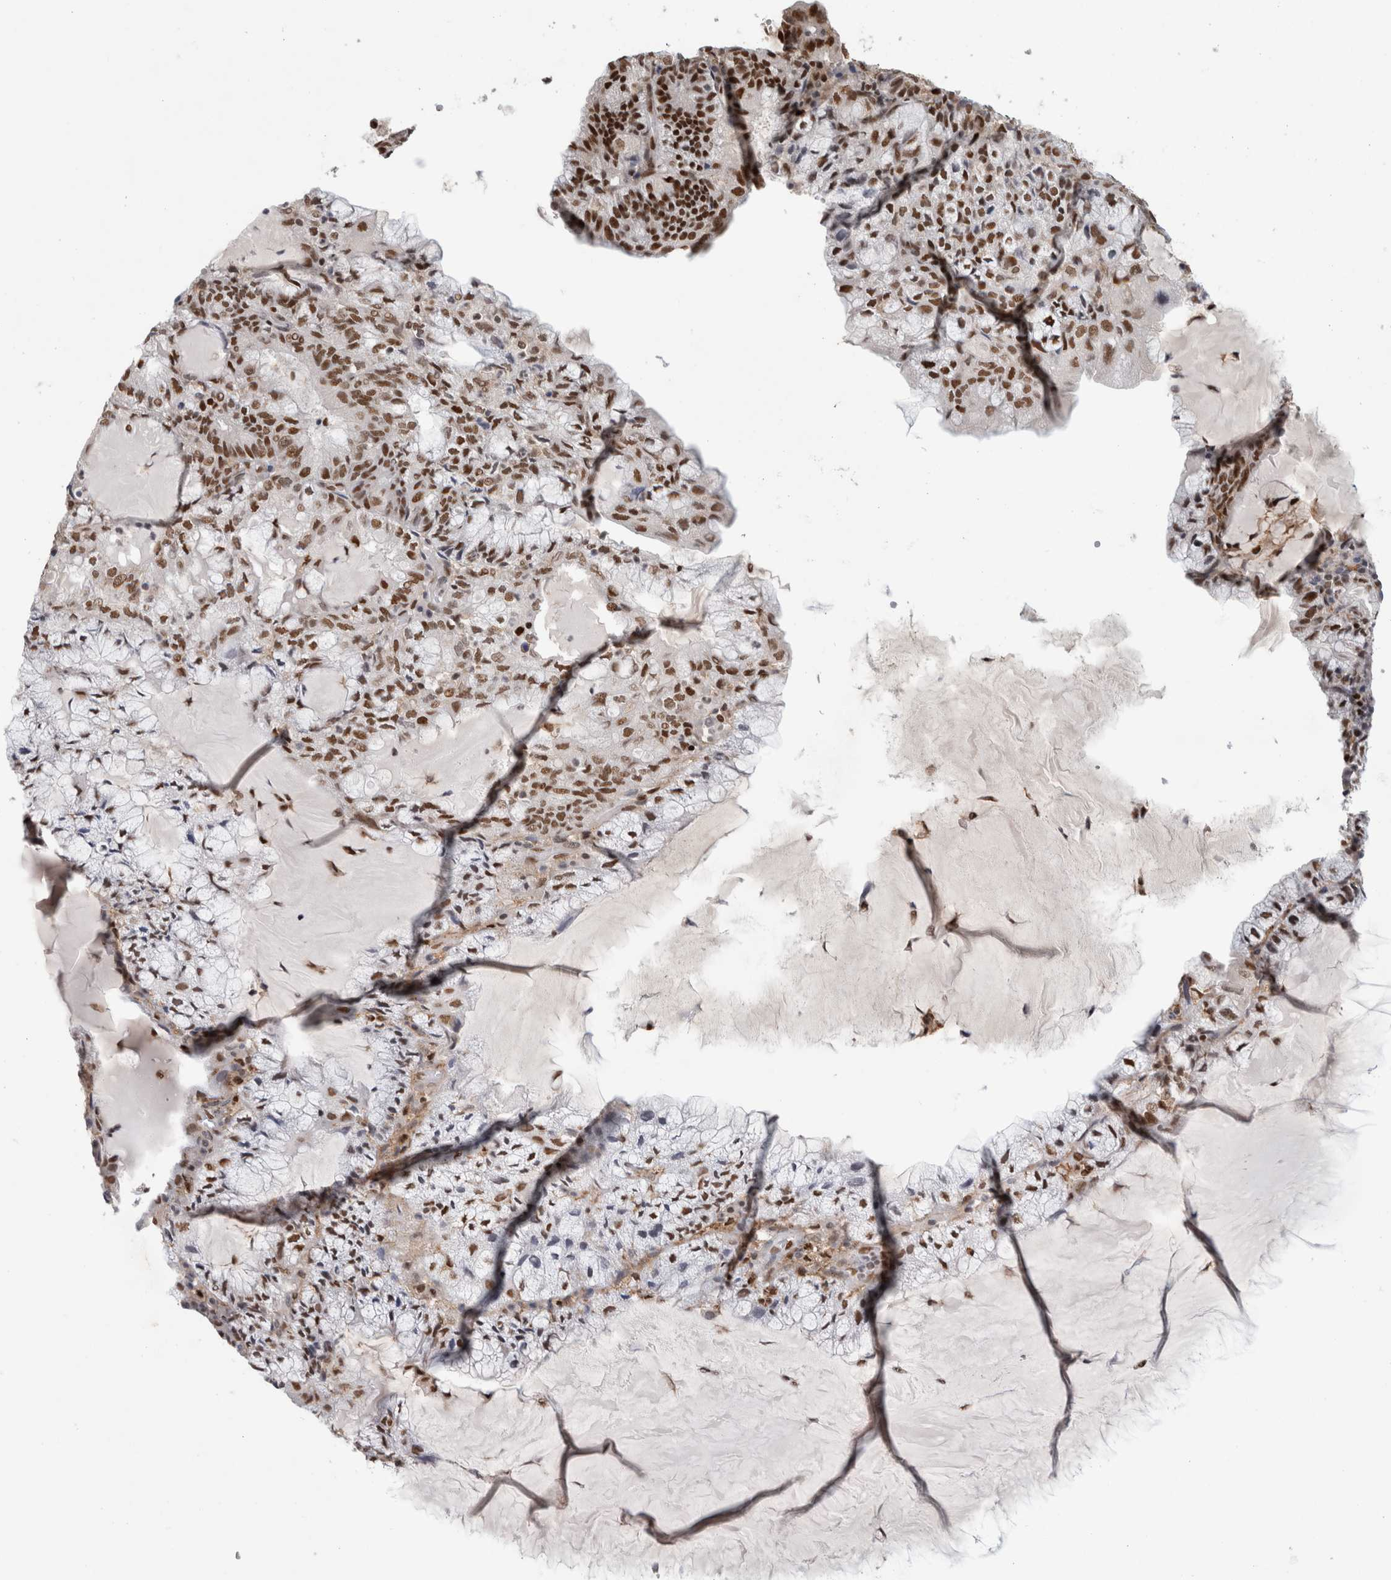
{"staining": {"intensity": "moderate", "quantity": "25%-75%", "location": "nuclear"}, "tissue": "endometrial cancer", "cell_type": "Tumor cells", "image_type": "cancer", "snomed": [{"axis": "morphology", "description": "Adenocarcinoma, NOS"}, {"axis": "topography", "description": "Endometrium"}], "caption": "Moderate nuclear positivity is appreciated in approximately 25%-75% of tumor cells in endometrial cancer (adenocarcinoma).", "gene": "SRARP", "patient": {"sex": "female", "age": 81}}